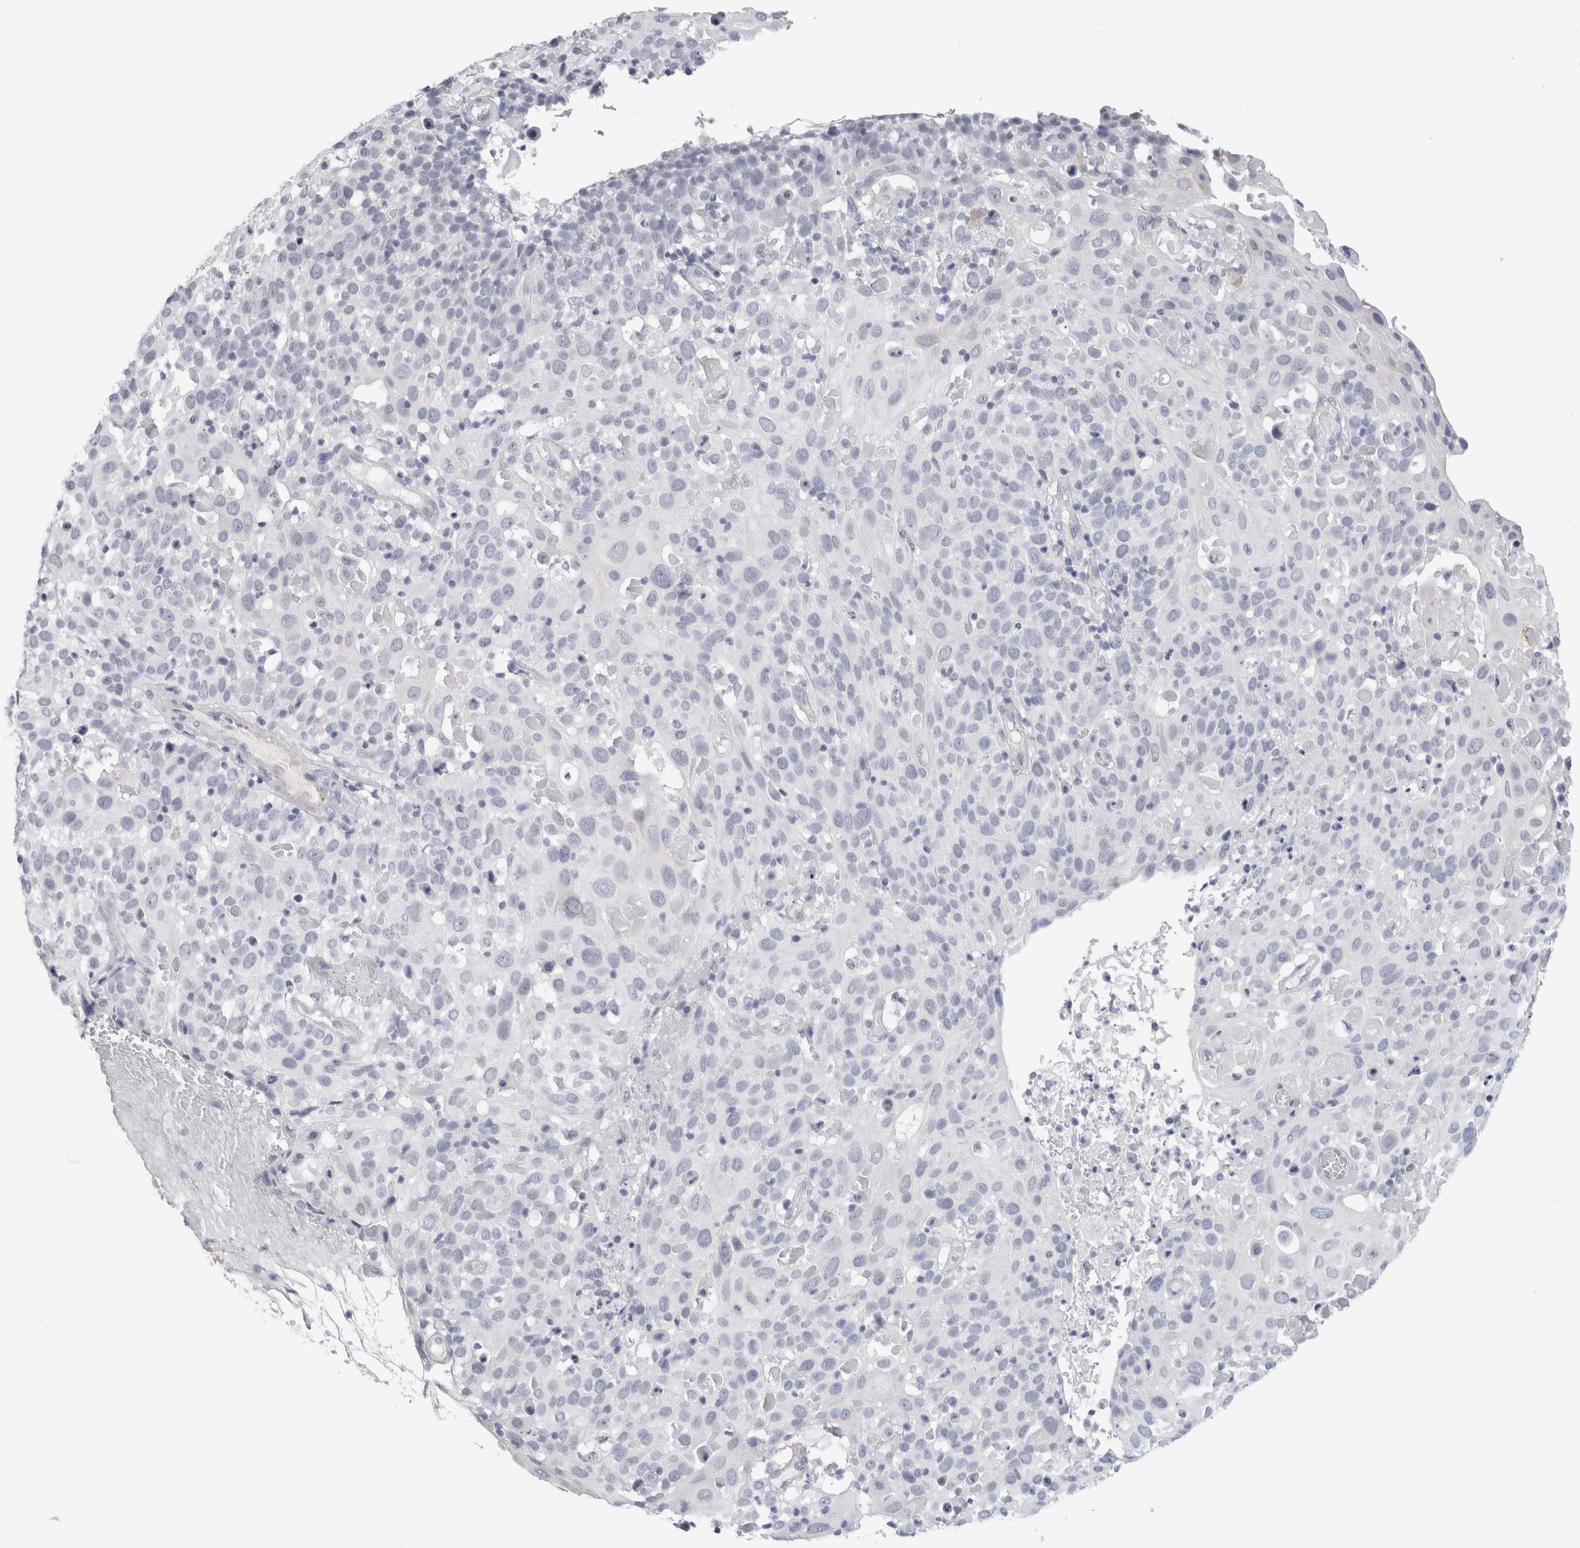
{"staining": {"intensity": "negative", "quantity": "none", "location": "none"}, "tissue": "cervical cancer", "cell_type": "Tumor cells", "image_type": "cancer", "snomed": [{"axis": "morphology", "description": "Squamous cell carcinoma, NOS"}, {"axis": "topography", "description": "Cervix"}], "caption": "Photomicrograph shows no significant protein staining in tumor cells of cervical cancer (squamous cell carcinoma). (Brightfield microscopy of DAB IHC at high magnification).", "gene": "ANKMY1", "patient": {"sex": "female", "age": 74}}